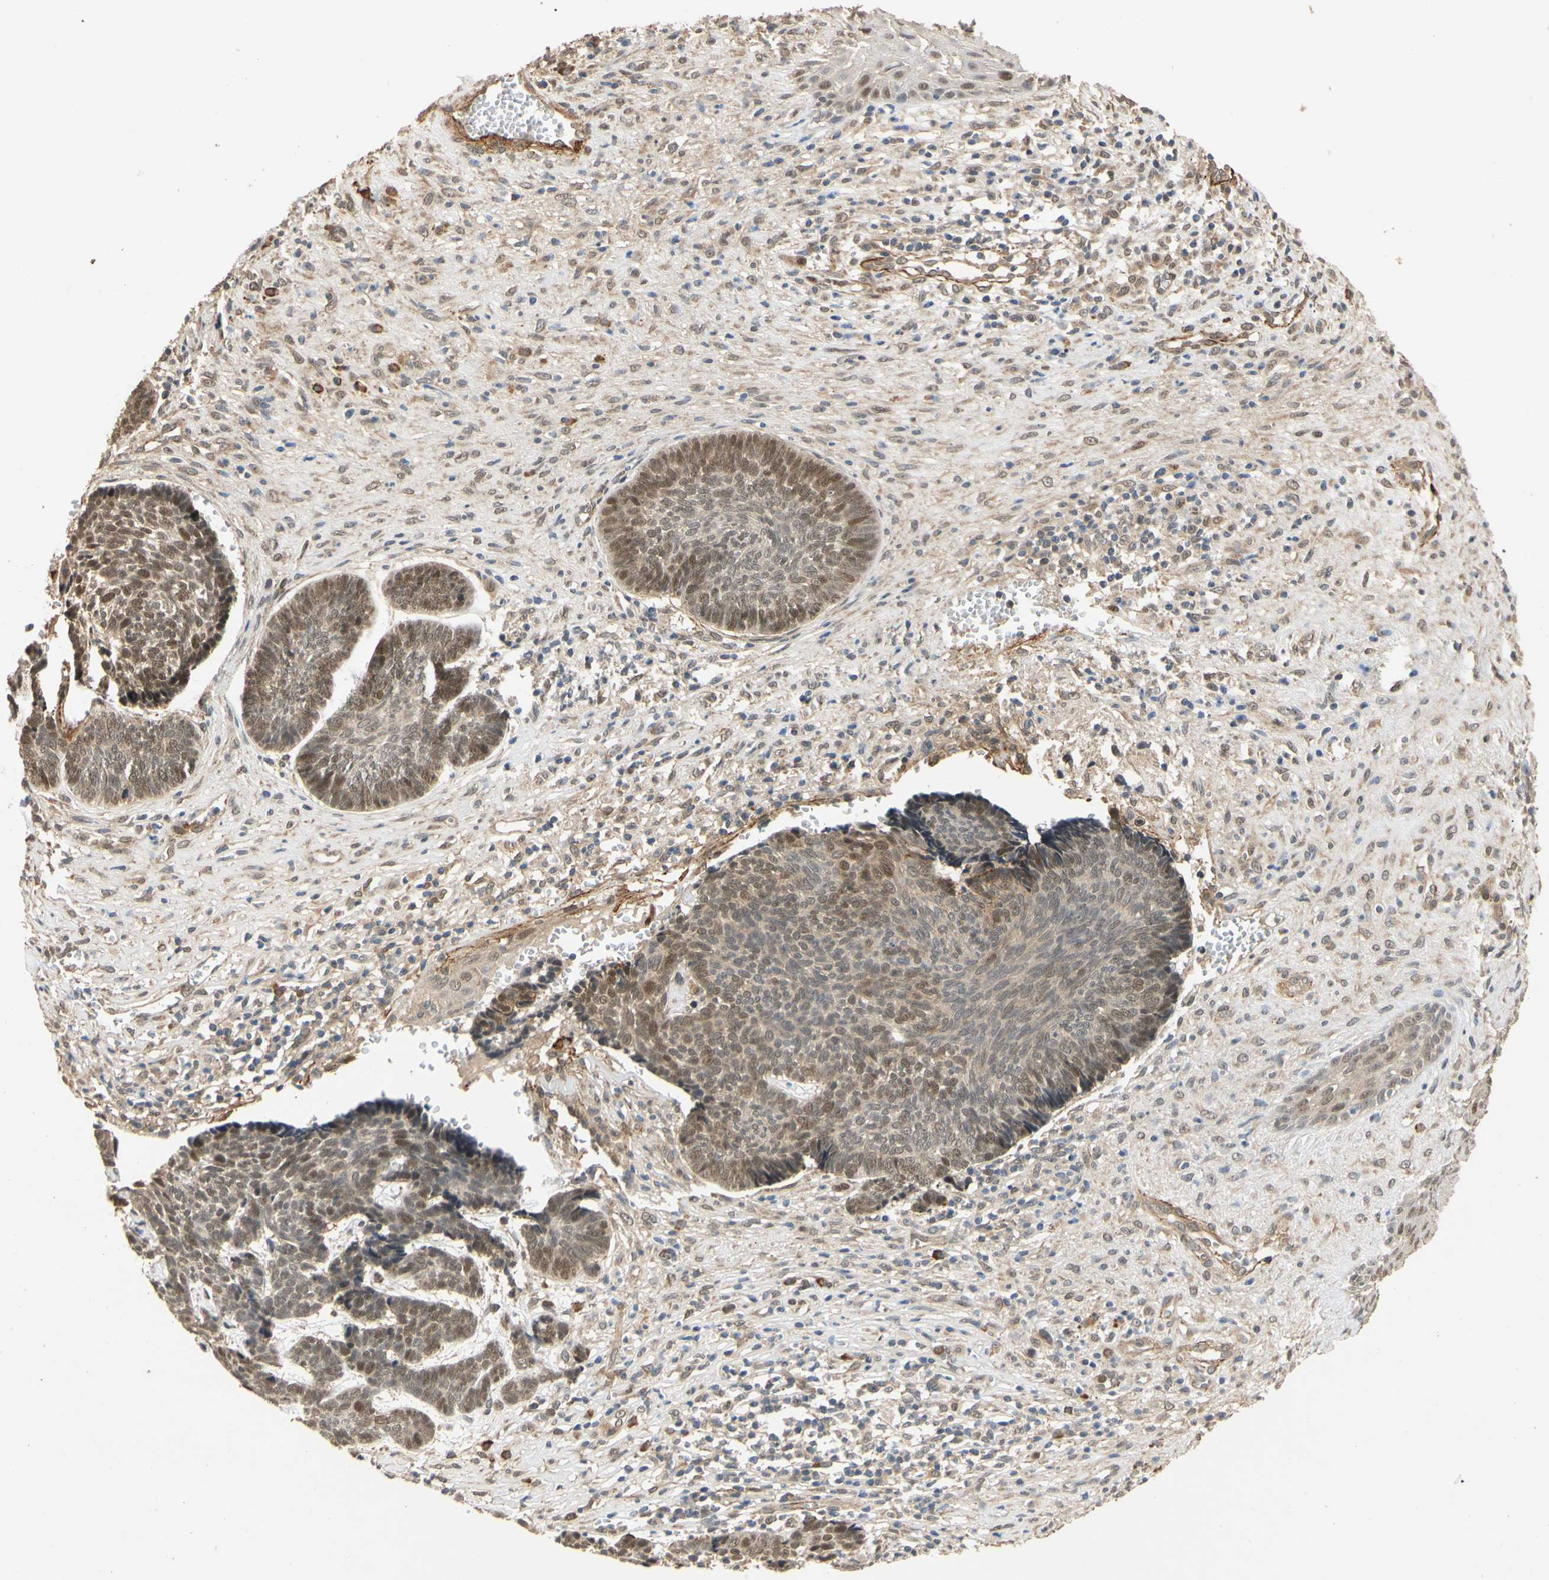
{"staining": {"intensity": "weak", "quantity": "25%-75%", "location": "nuclear"}, "tissue": "skin cancer", "cell_type": "Tumor cells", "image_type": "cancer", "snomed": [{"axis": "morphology", "description": "Basal cell carcinoma"}, {"axis": "topography", "description": "Skin"}], "caption": "Immunohistochemical staining of human skin cancer (basal cell carcinoma) reveals weak nuclear protein expression in about 25%-75% of tumor cells.", "gene": "QSER1", "patient": {"sex": "male", "age": 84}}